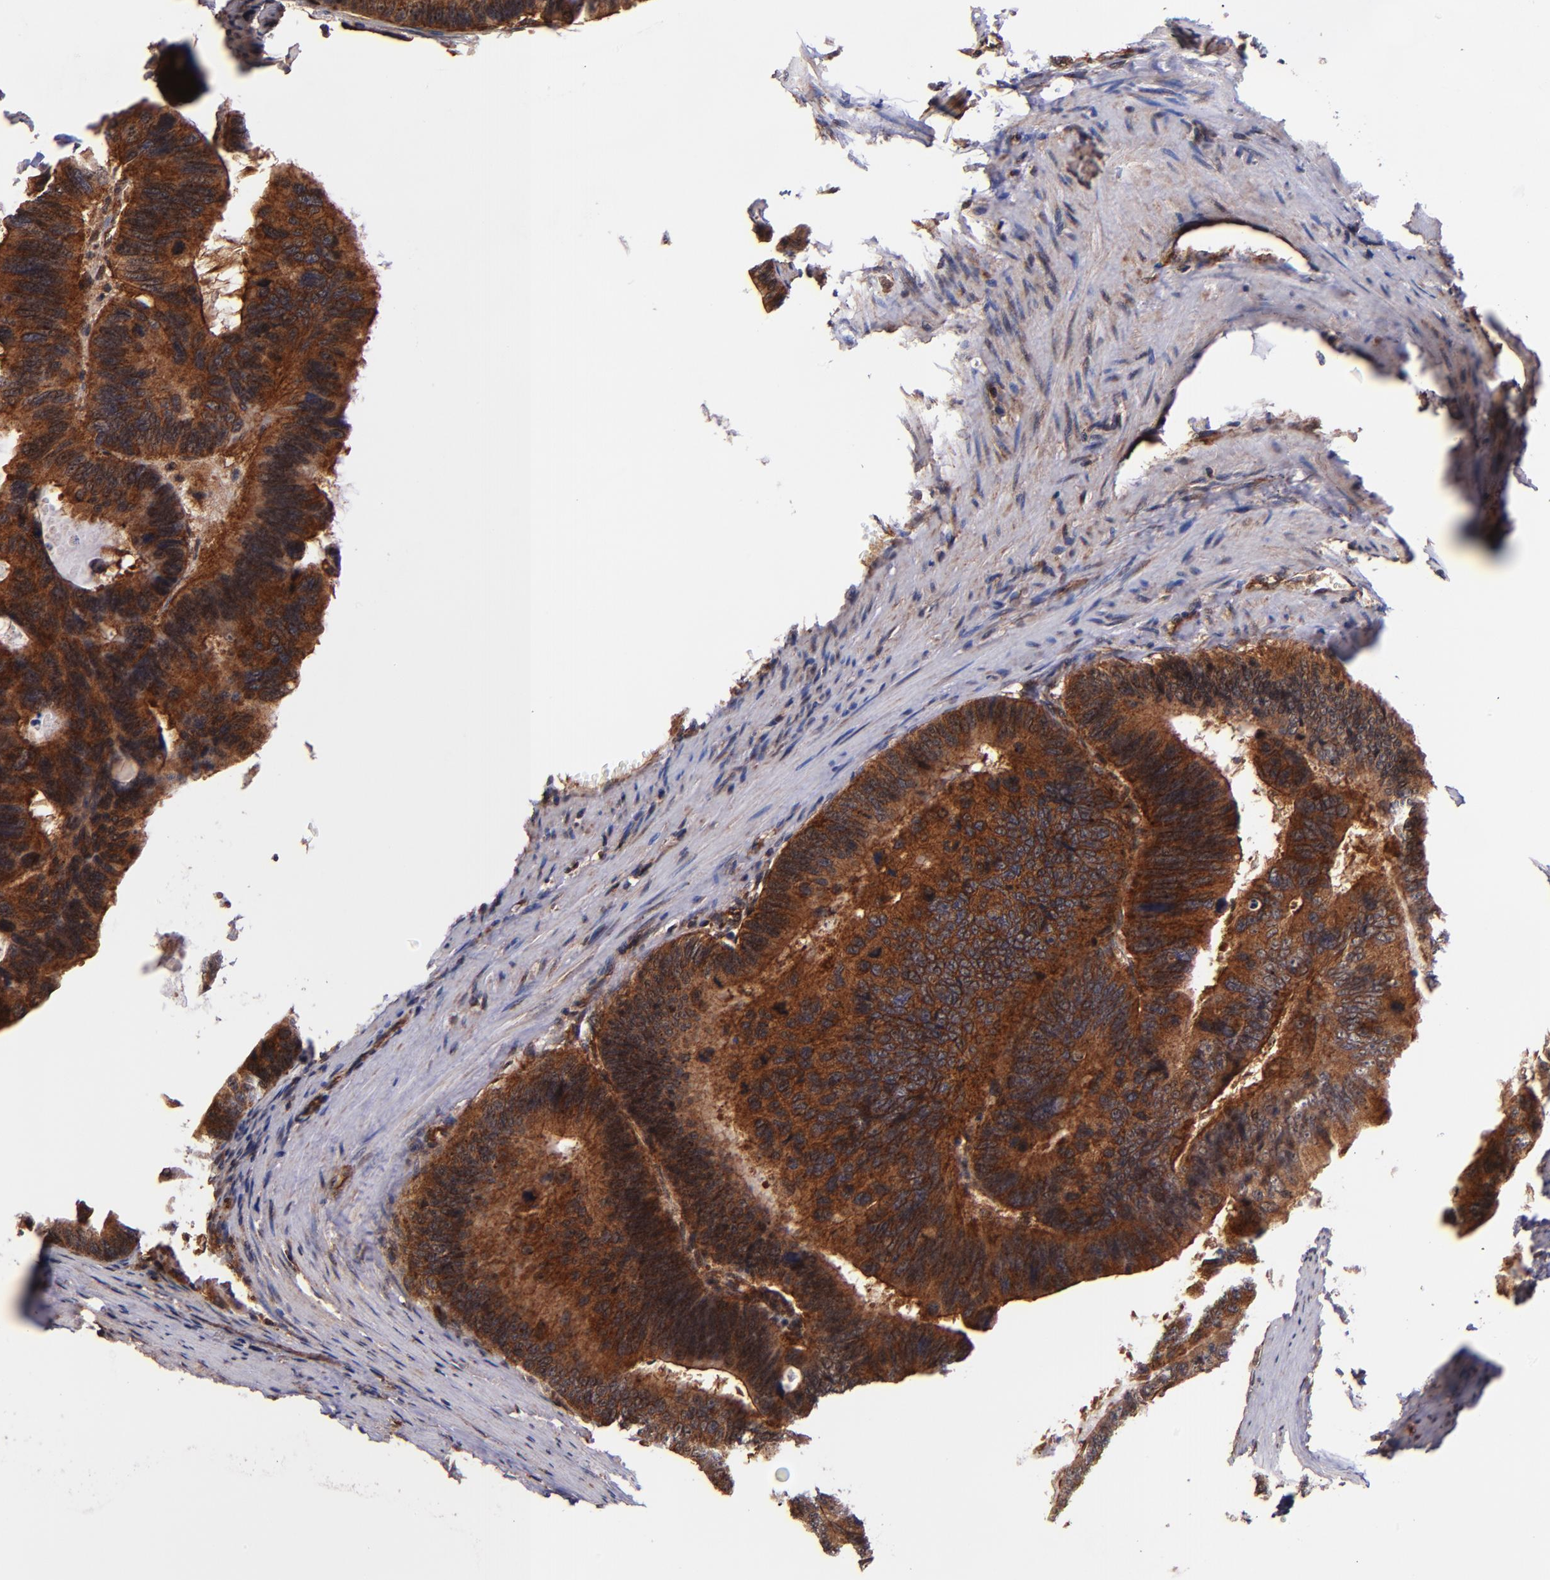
{"staining": {"intensity": "strong", "quantity": ">75%", "location": "cytoplasmic/membranous"}, "tissue": "colorectal cancer", "cell_type": "Tumor cells", "image_type": "cancer", "snomed": [{"axis": "morphology", "description": "Adenocarcinoma, NOS"}, {"axis": "topography", "description": "Colon"}], "caption": "Adenocarcinoma (colorectal) was stained to show a protein in brown. There is high levels of strong cytoplasmic/membranous positivity in about >75% of tumor cells.", "gene": "STX8", "patient": {"sex": "female", "age": 55}}